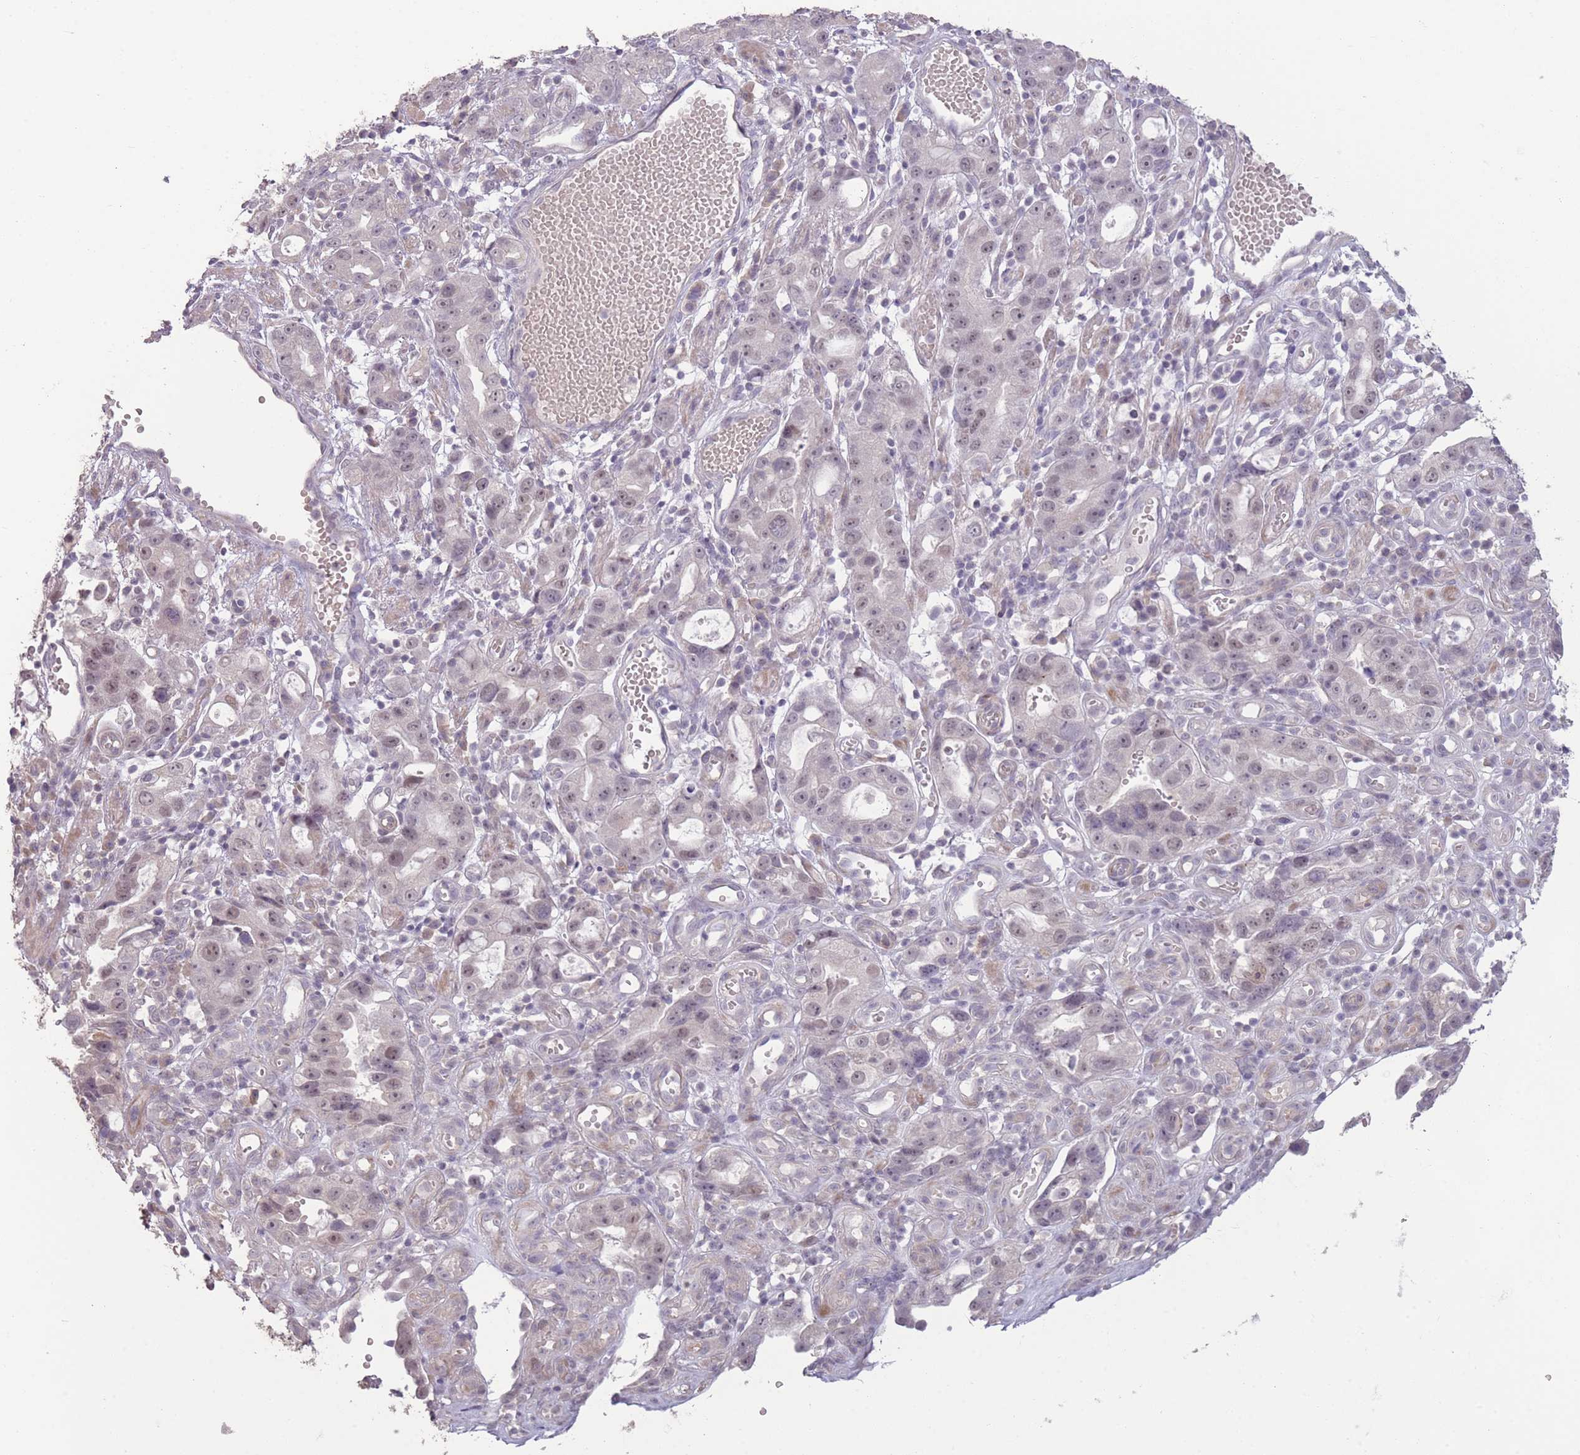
{"staining": {"intensity": "weak", "quantity": "<25%", "location": "nuclear"}, "tissue": "stomach cancer", "cell_type": "Tumor cells", "image_type": "cancer", "snomed": [{"axis": "morphology", "description": "Adenocarcinoma, NOS"}, {"axis": "topography", "description": "Stomach"}], "caption": "Tumor cells show no significant expression in stomach adenocarcinoma.", "gene": "ZBTB24", "patient": {"sex": "male", "age": 55}}